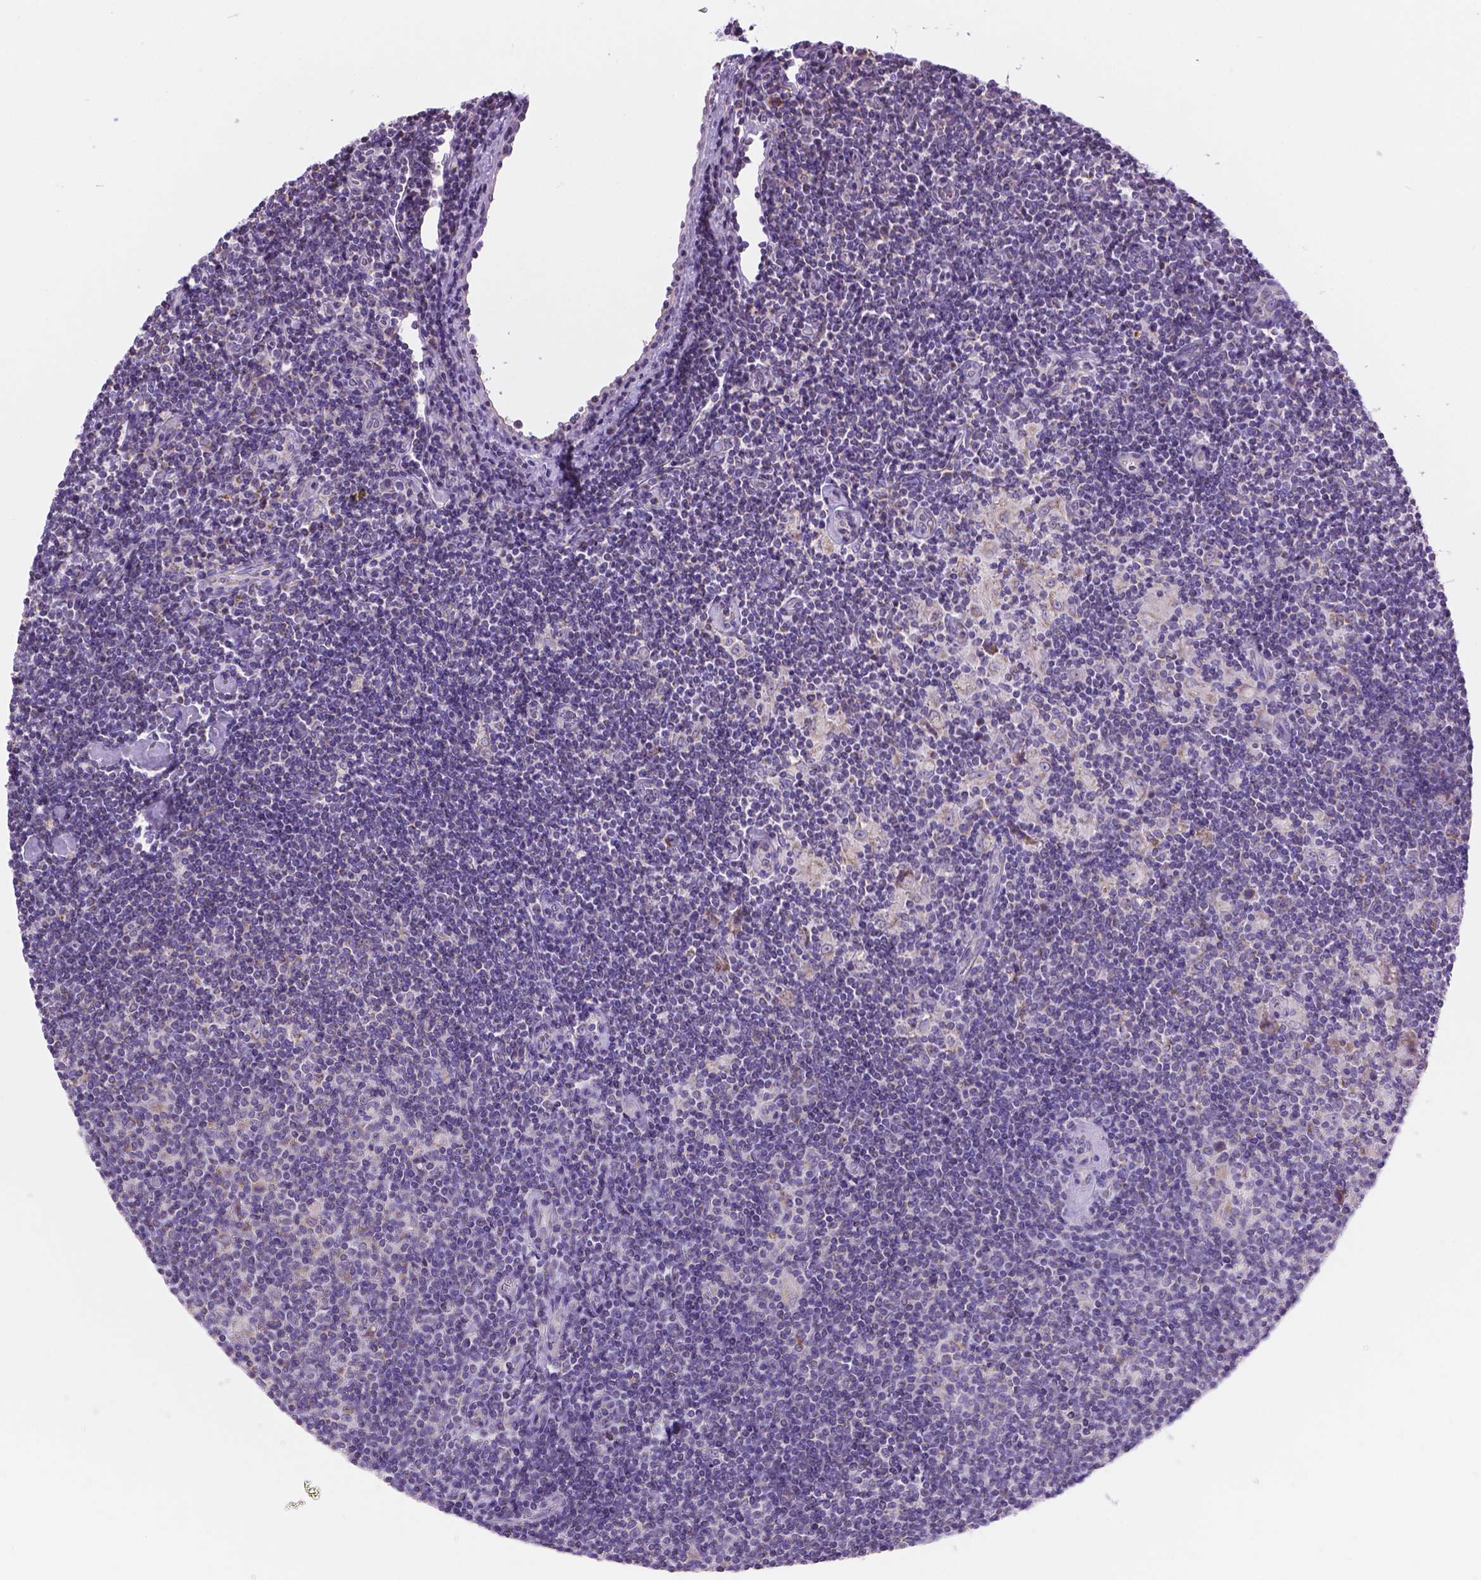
{"staining": {"intensity": "negative", "quantity": "none", "location": "none"}, "tissue": "lymphoma", "cell_type": "Tumor cells", "image_type": "cancer", "snomed": [{"axis": "morphology", "description": "Hodgkin's disease, NOS"}, {"axis": "topography", "description": "Lymph node"}], "caption": "Tumor cells are negative for protein expression in human lymphoma.", "gene": "CSPG5", "patient": {"sex": "male", "age": 40}}